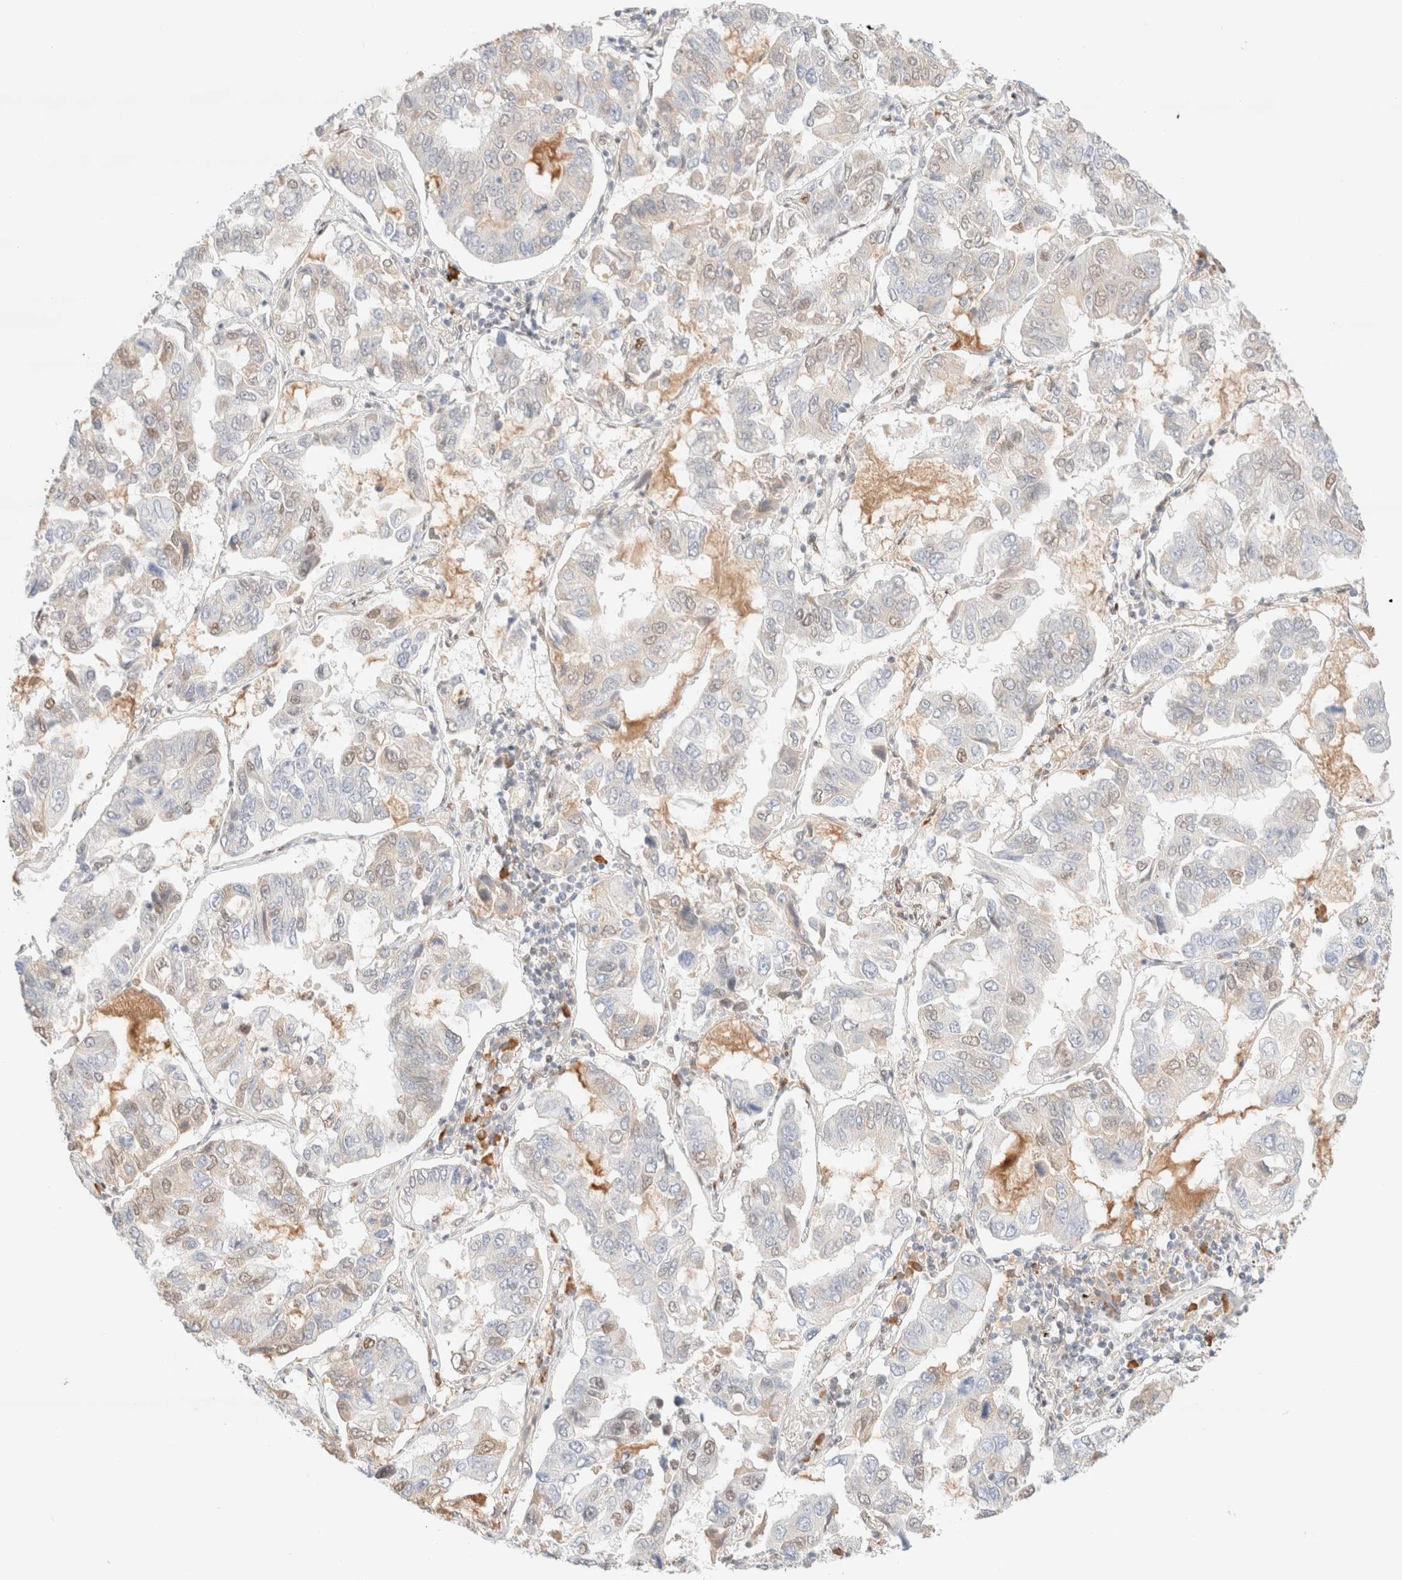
{"staining": {"intensity": "weak", "quantity": "<25%", "location": "nuclear"}, "tissue": "lung cancer", "cell_type": "Tumor cells", "image_type": "cancer", "snomed": [{"axis": "morphology", "description": "Adenocarcinoma, NOS"}, {"axis": "topography", "description": "Lung"}], "caption": "Lung adenocarcinoma was stained to show a protein in brown. There is no significant positivity in tumor cells. (Stains: DAB immunohistochemistry (IHC) with hematoxylin counter stain, Microscopy: brightfield microscopy at high magnification).", "gene": "CIC", "patient": {"sex": "male", "age": 64}}